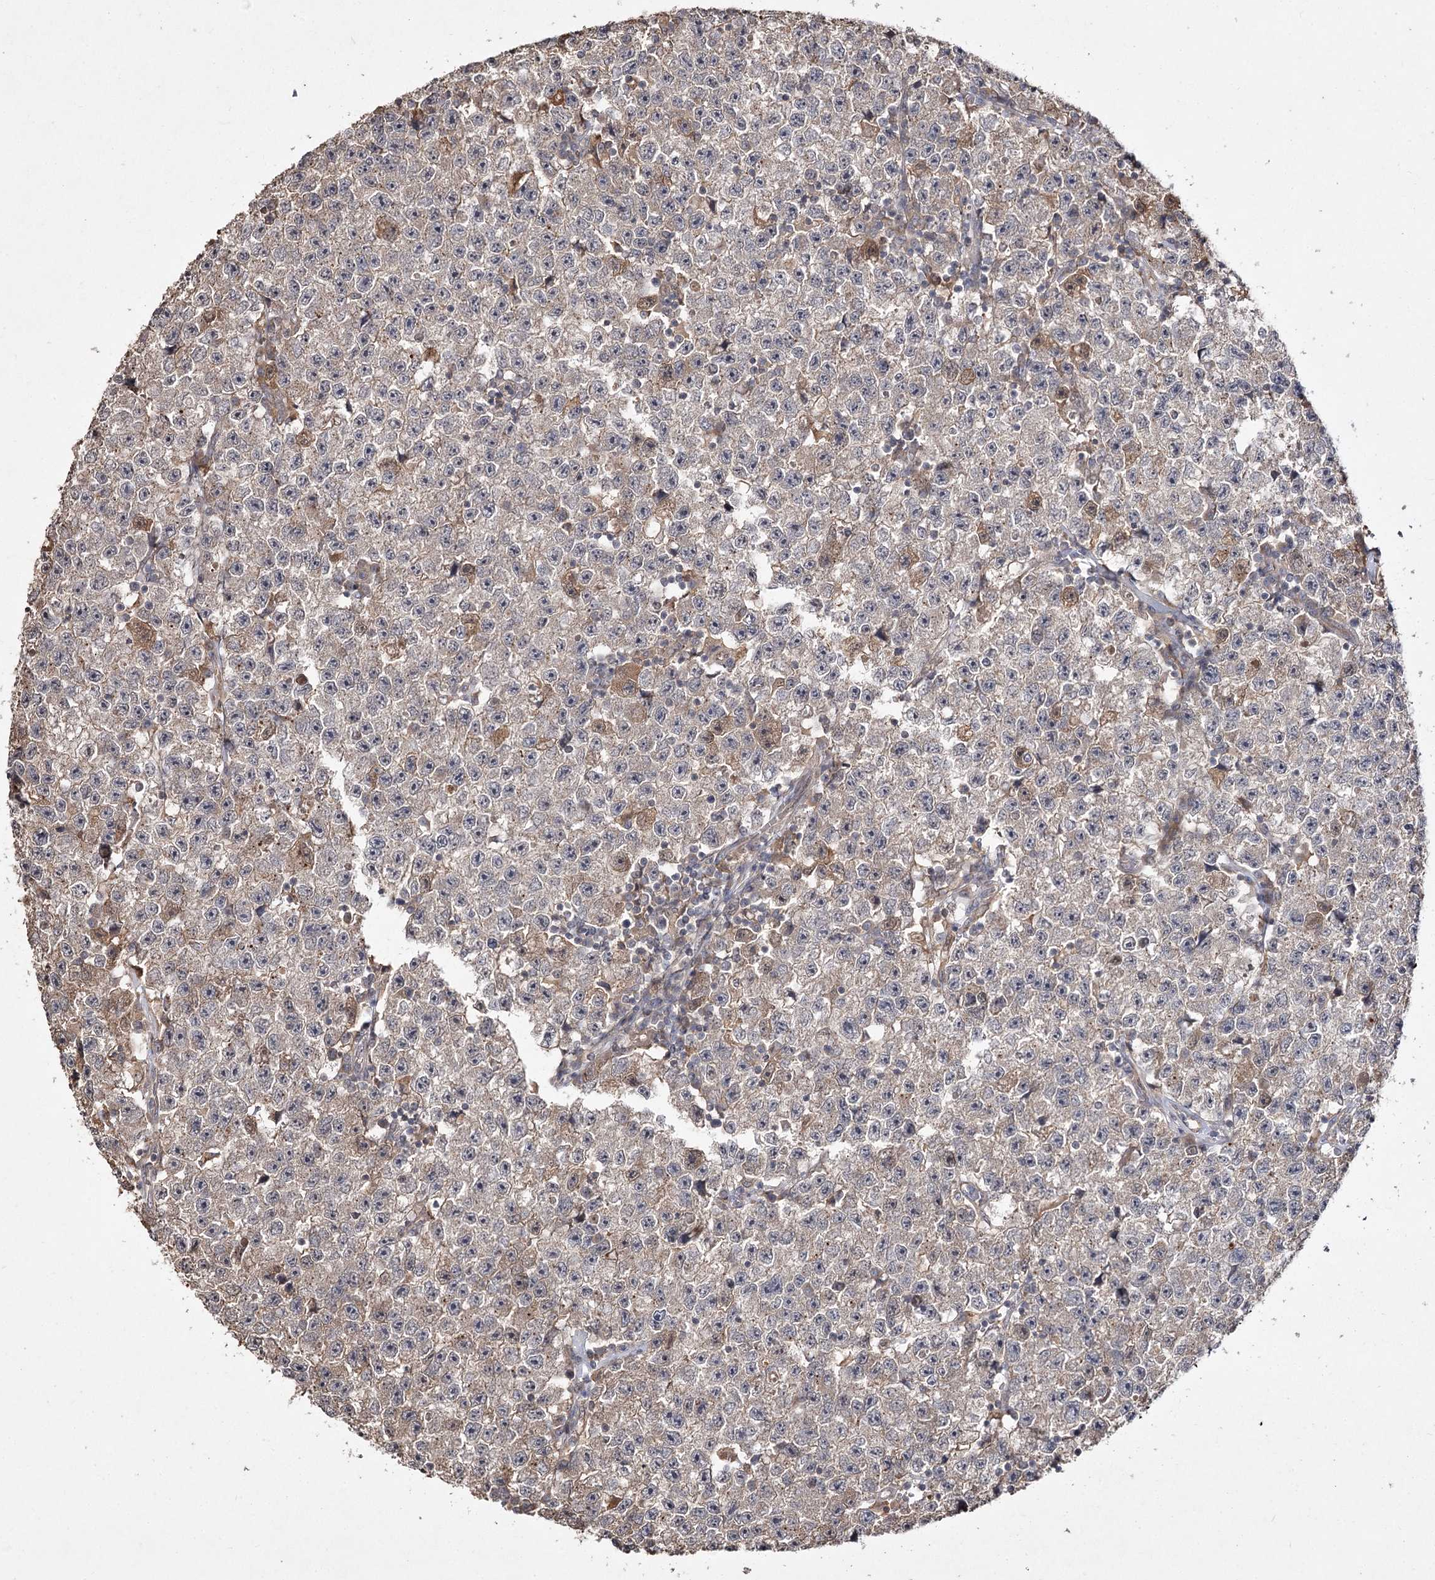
{"staining": {"intensity": "weak", "quantity": "<25%", "location": "cytoplasmic/membranous"}, "tissue": "testis cancer", "cell_type": "Tumor cells", "image_type": "cancer", "snomed": [{"axis": "morphology", "description": "Seminoma, NOS"}, {"axis": "topography", "description": "Testis"}], "caption": "IHC histopathology image of testis seminoma stained for a protein (brown), which reveals no expression in tumor cells.", "gene": "FANCL", "patient": {"sex": "male", "age": 22}}